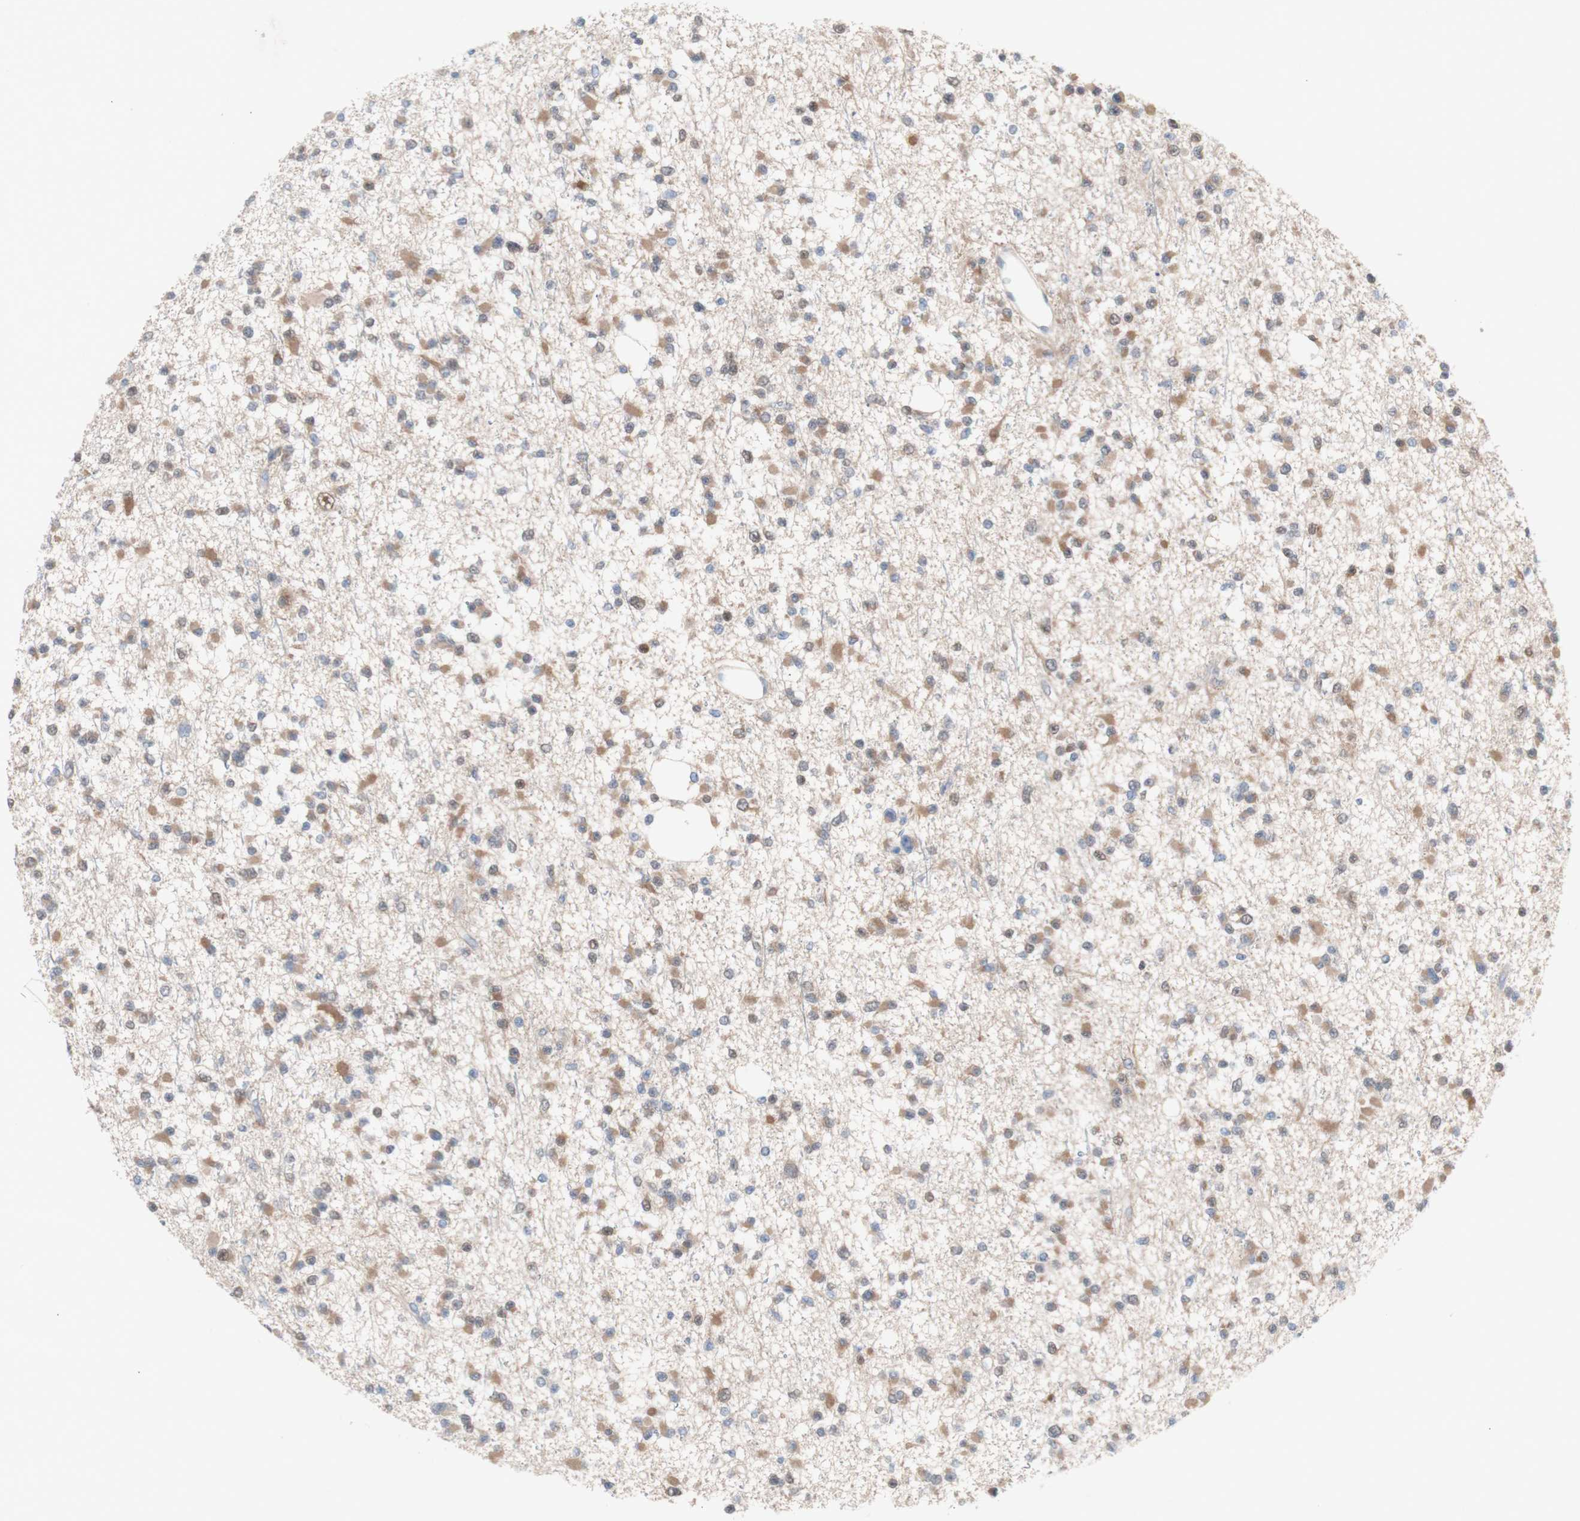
{"staining": {"intensity": "weak", "quantity": "<25%", "location": "cytoplasmic/membranous"}, "tissue": "glioma", "cell_type": "Tumor cells", "image_type": "cancer", "snomed": [{"axis": "morphology", "description": "Glioma, malignant, Low grade"}, {"axis": "topography", "description": "Brain"}], "caption": "Human malignant low-grade glioma stained for a protein using immunohistochemistry displays no staining in tumor cells.", "gene": "PRMT5", "patient": {"sex": "female", "age": 22}}